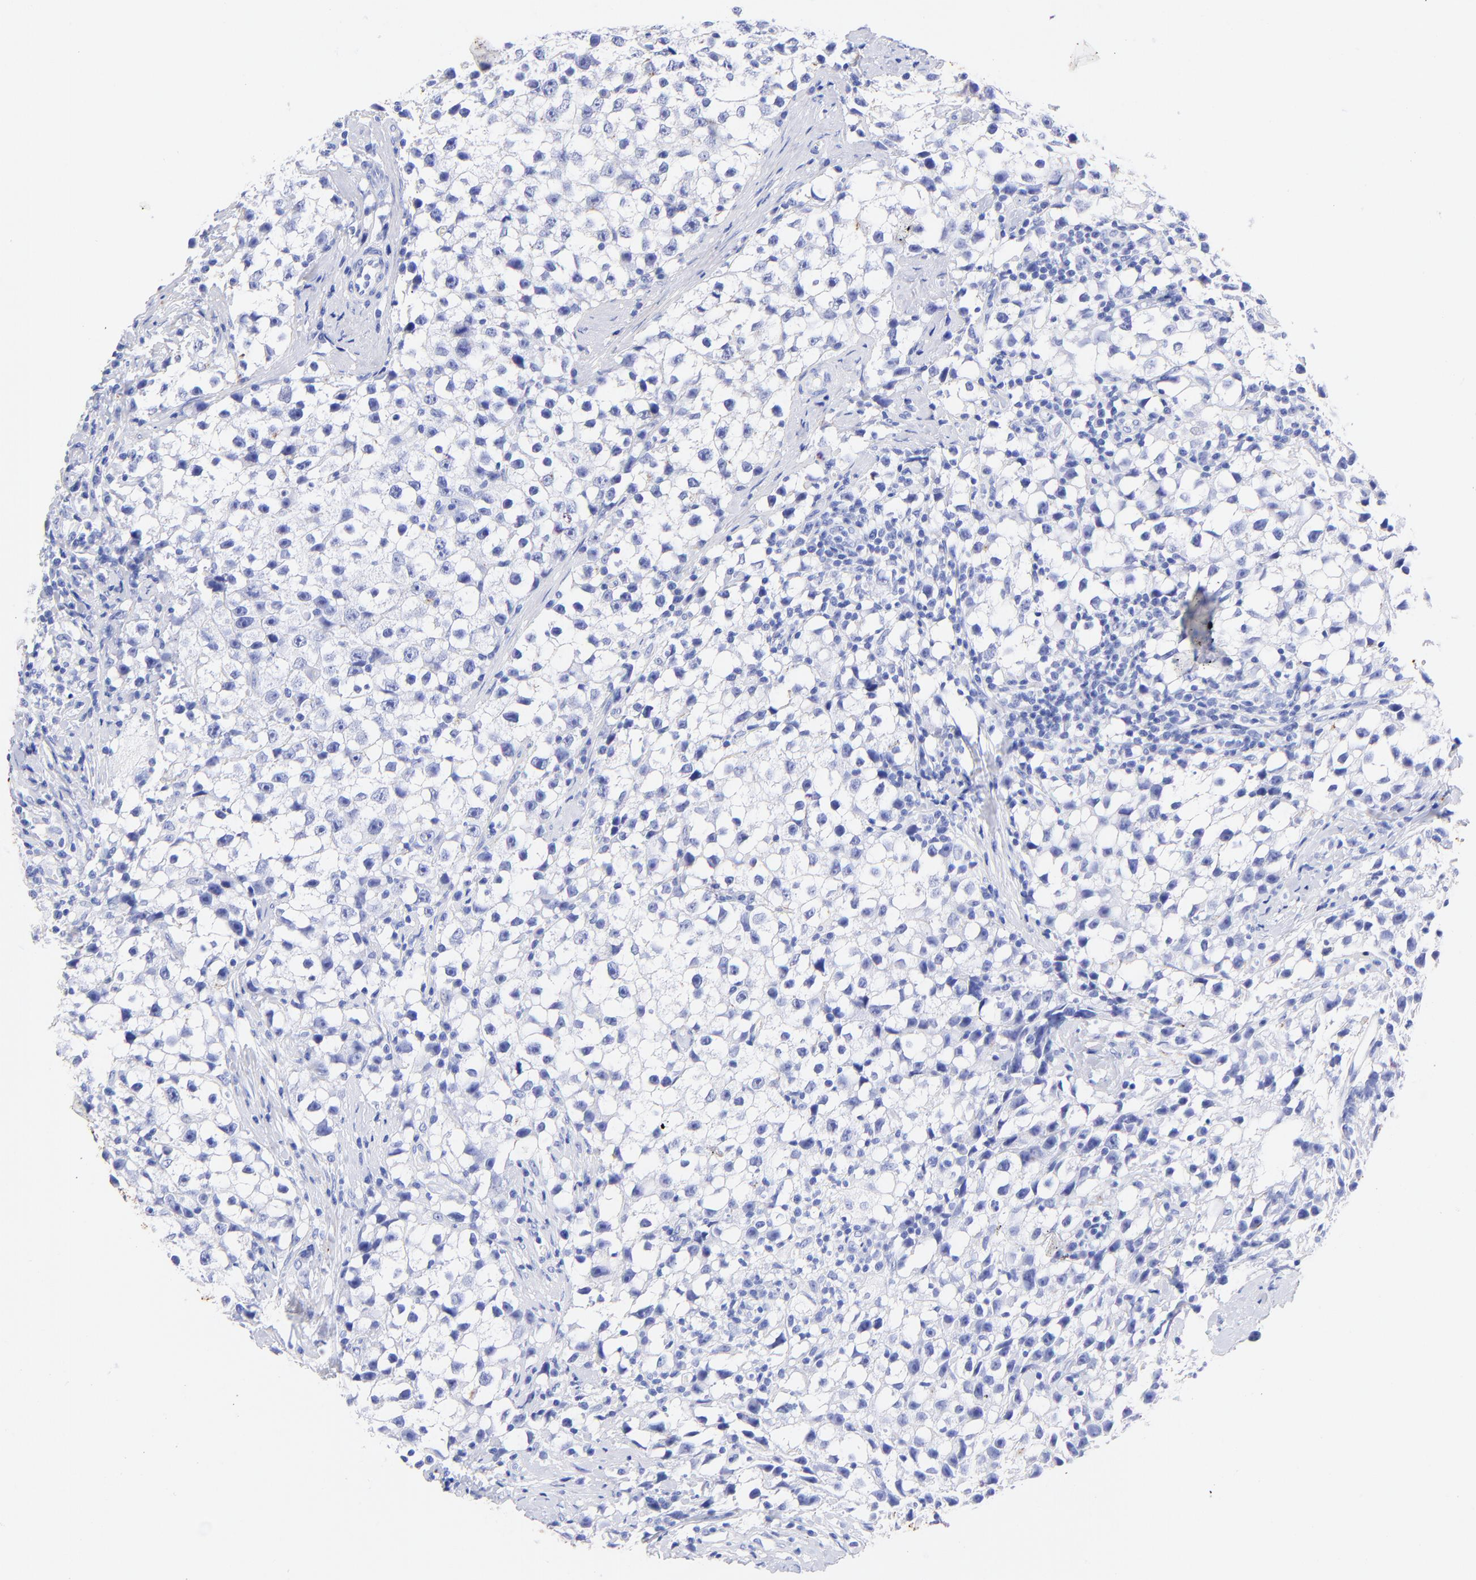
{"staining": {"intensity": "negative", "quantity": "none", "location": "none"}, "tissue": "testis cancer", "cell_type": "Tumor cells", "image_type": "cancer", "snomed": [{"axis": "morphology", "description": "Seminoma, NOS"}, {"axis": "topography", "description": "Testis"}], "caption": "This is an immunohistochemistry (IHC) histopathology image of human testis seminoma. There is no expression in tumor cells.", "gene": "KRT19", "patient": {"sex": "male", "age": 35}}